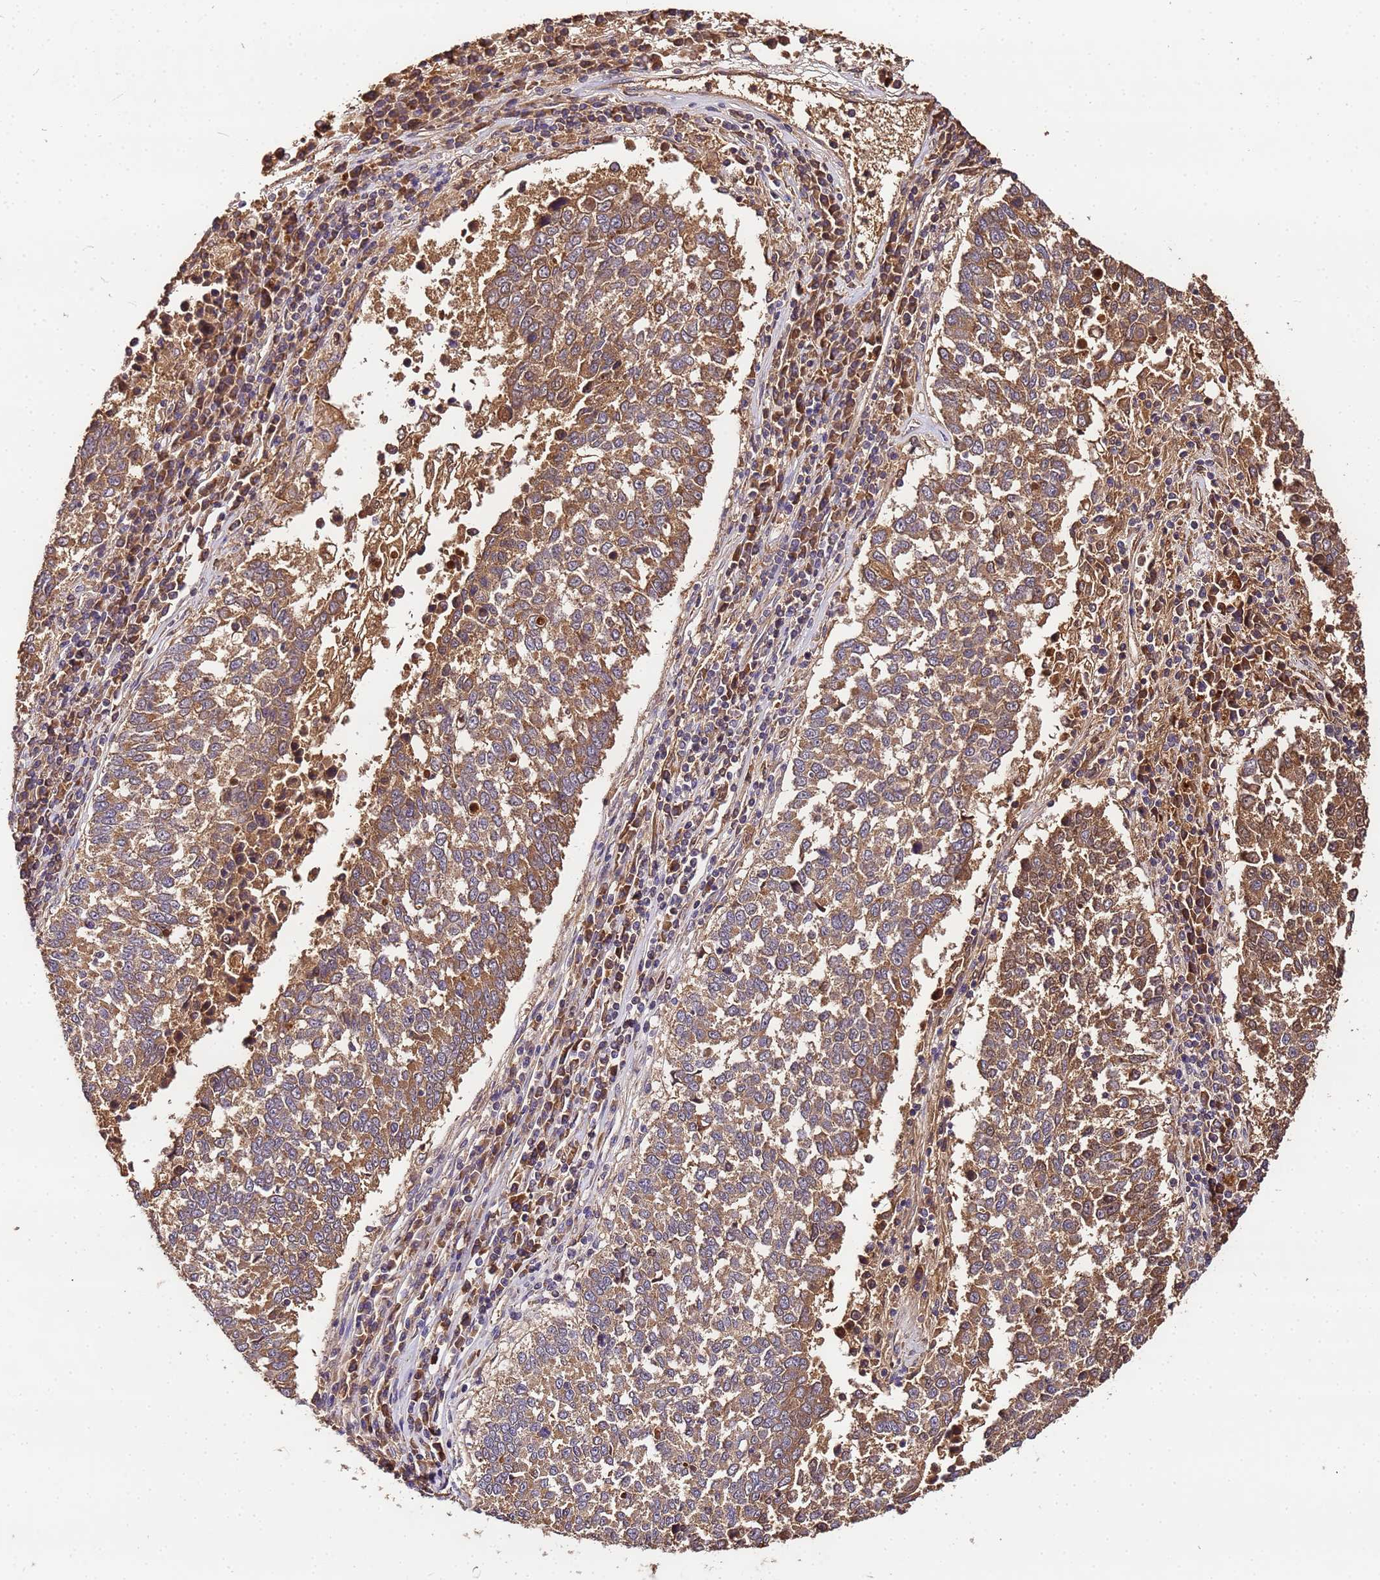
{"staining": {"intensity": "moderate", "quantity": ">75%", "location": "cytoplasmic/membranous"}, "tissue": "lung cancer", "cell_type": "Tumor cells", "image_type": "cancer", "snomed": [{"axis": "morphology", "description": "Squamous cell carcinoma, NOS"}, {"axis": "topography", "description": "Lung"}], "caption": "Lung cancer stained with a brown dye exhibits moderate cytoplasmic/membranous positive positivity in approximately >75% of tumor cells.", "gene": "MTERF1", "patient": {"sex": "male", "age": 73}}